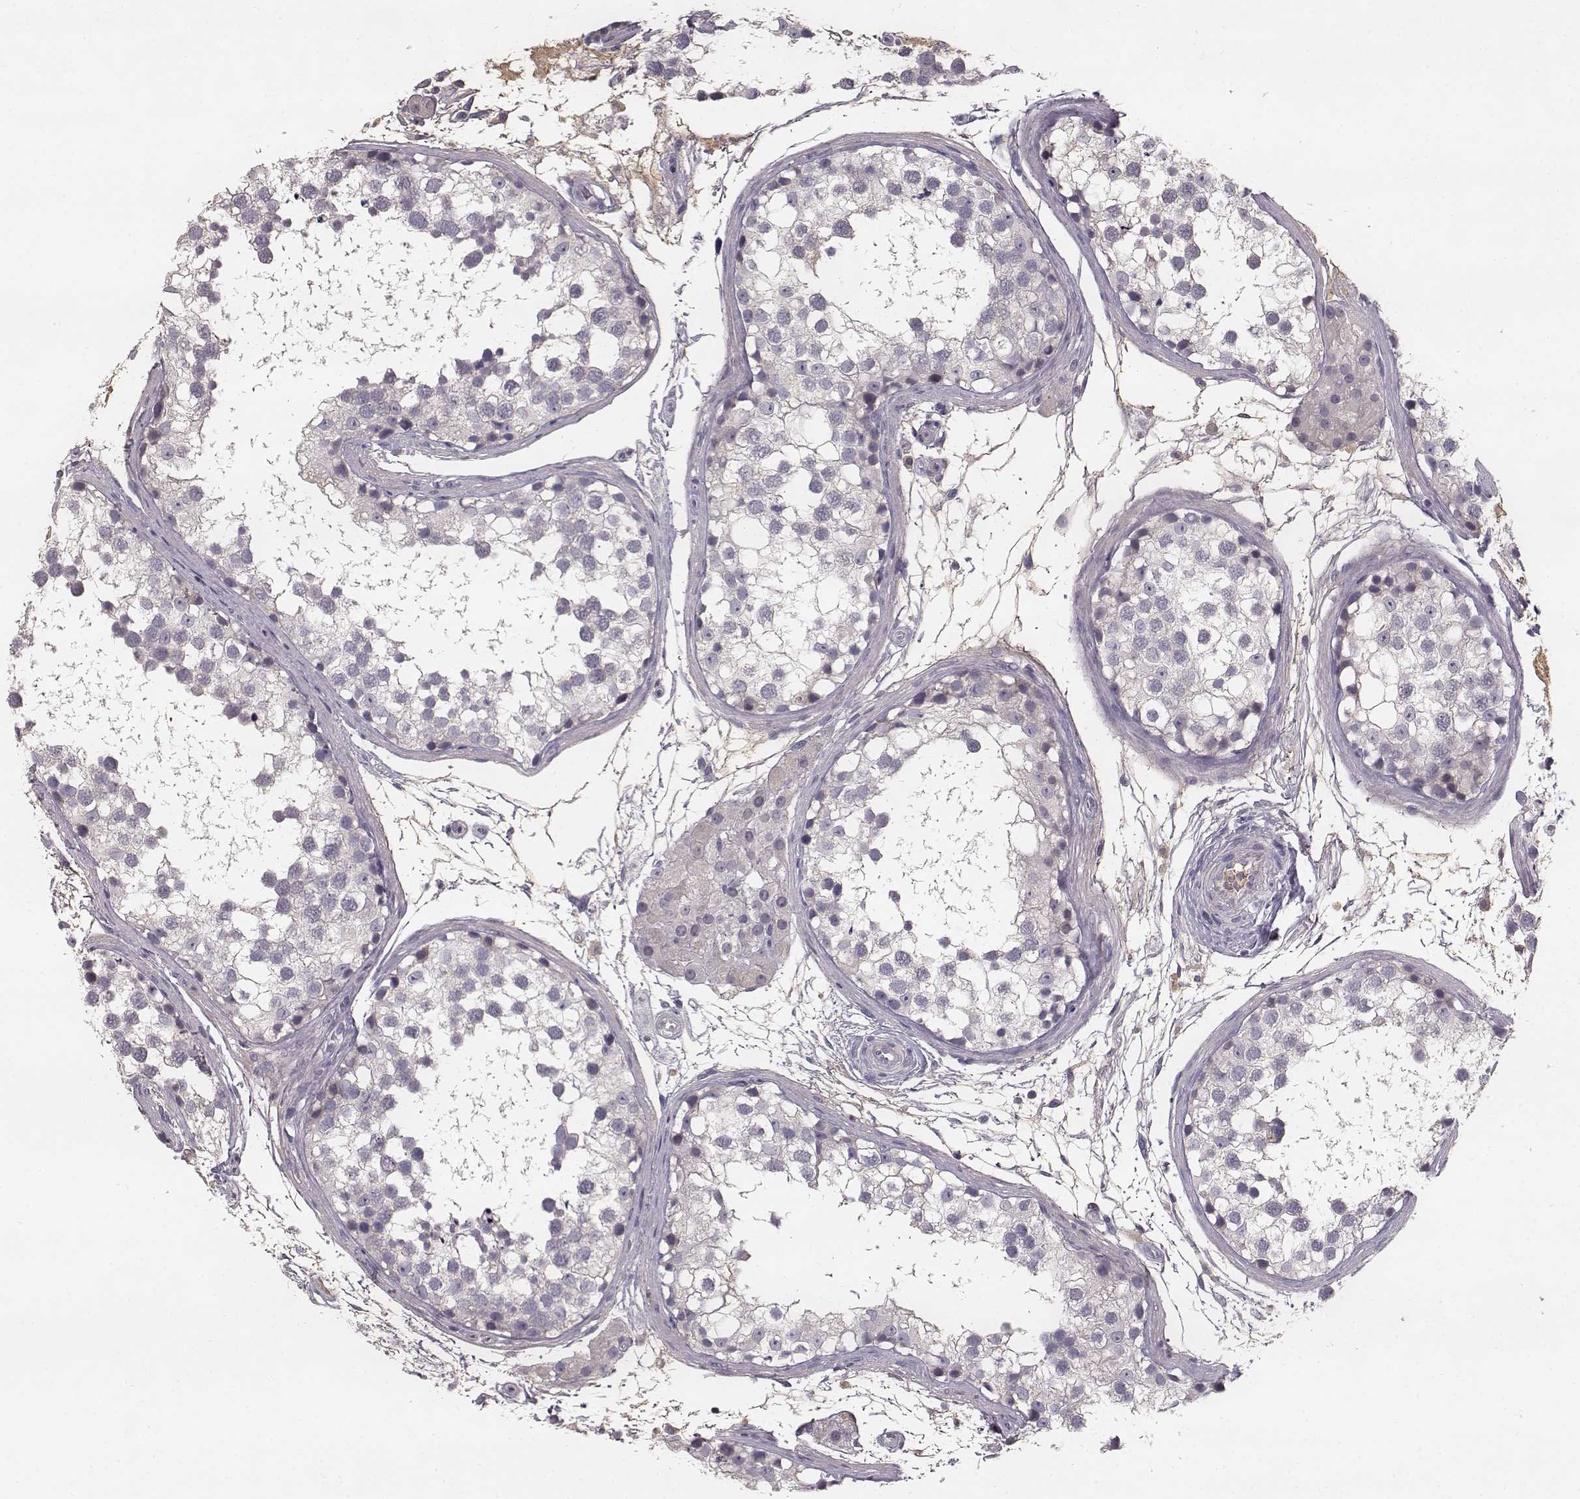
{"staining": {"intensity": "negative", "quantity": "none", "location": "none"}, "tissue": "testis", "cell_type": "Cells in seminiferous ducts", "image_type": "normal", "snomed": [{"axis": "morphology", "description": "Normal tissue, NOS"}, {"axis": "morphology", "description": "Seminoma, NOS"}, {"axis": "topography", "description": "Testis"}], "caption": "A photomicrograph of human testis is negative for staining in cells in seminiferous ducts. Brightfield microscopy of immunohistochemistry (IHC) stained with DAB (brown) and hematoxylin (blue), captured at high magnification.", "gene": "YJEFN3", "patient": {"sex": "male", "age": 65}}